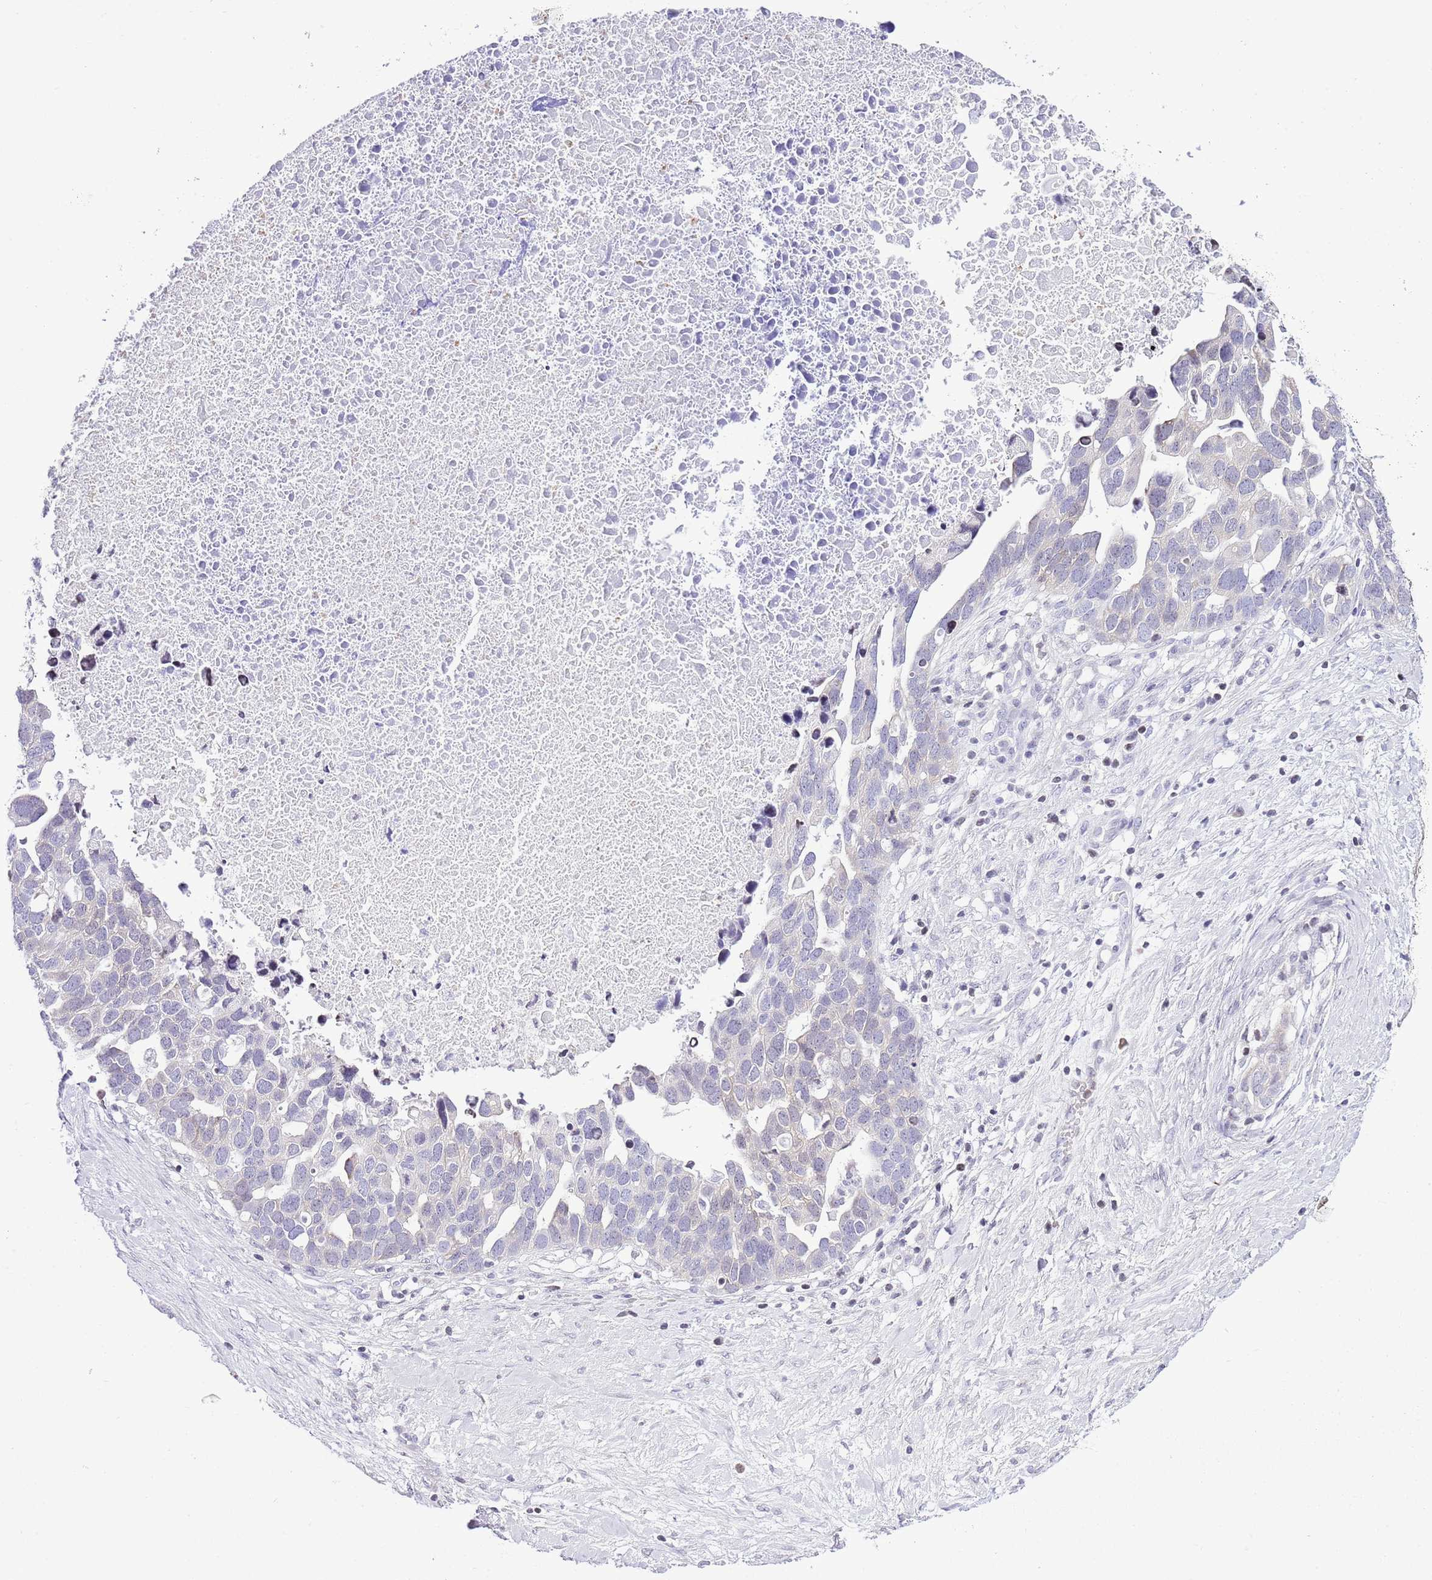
{"staining": {"intensity": "negative", "quantity": "none", "location": "none"}, "tissue": "ovarian cancer", "cell_type": "Tumor cells", "image_type": "cancer", "snomed": [{"axis": "morphology", "description": "Cystadenocarcinoma, serous, NOS"}, {"axis": "topography", "description": "Ovary"}], "caption": "DAB immunohistochemical staining of ovarian cancer displays no significant positivity in tumor cells. The staining is performed using DAB brown chromogen with nuclei counter-stained in using hematoxylin.", "gene": "PRR15", "patient": {"sex": "female", "age": 54}}